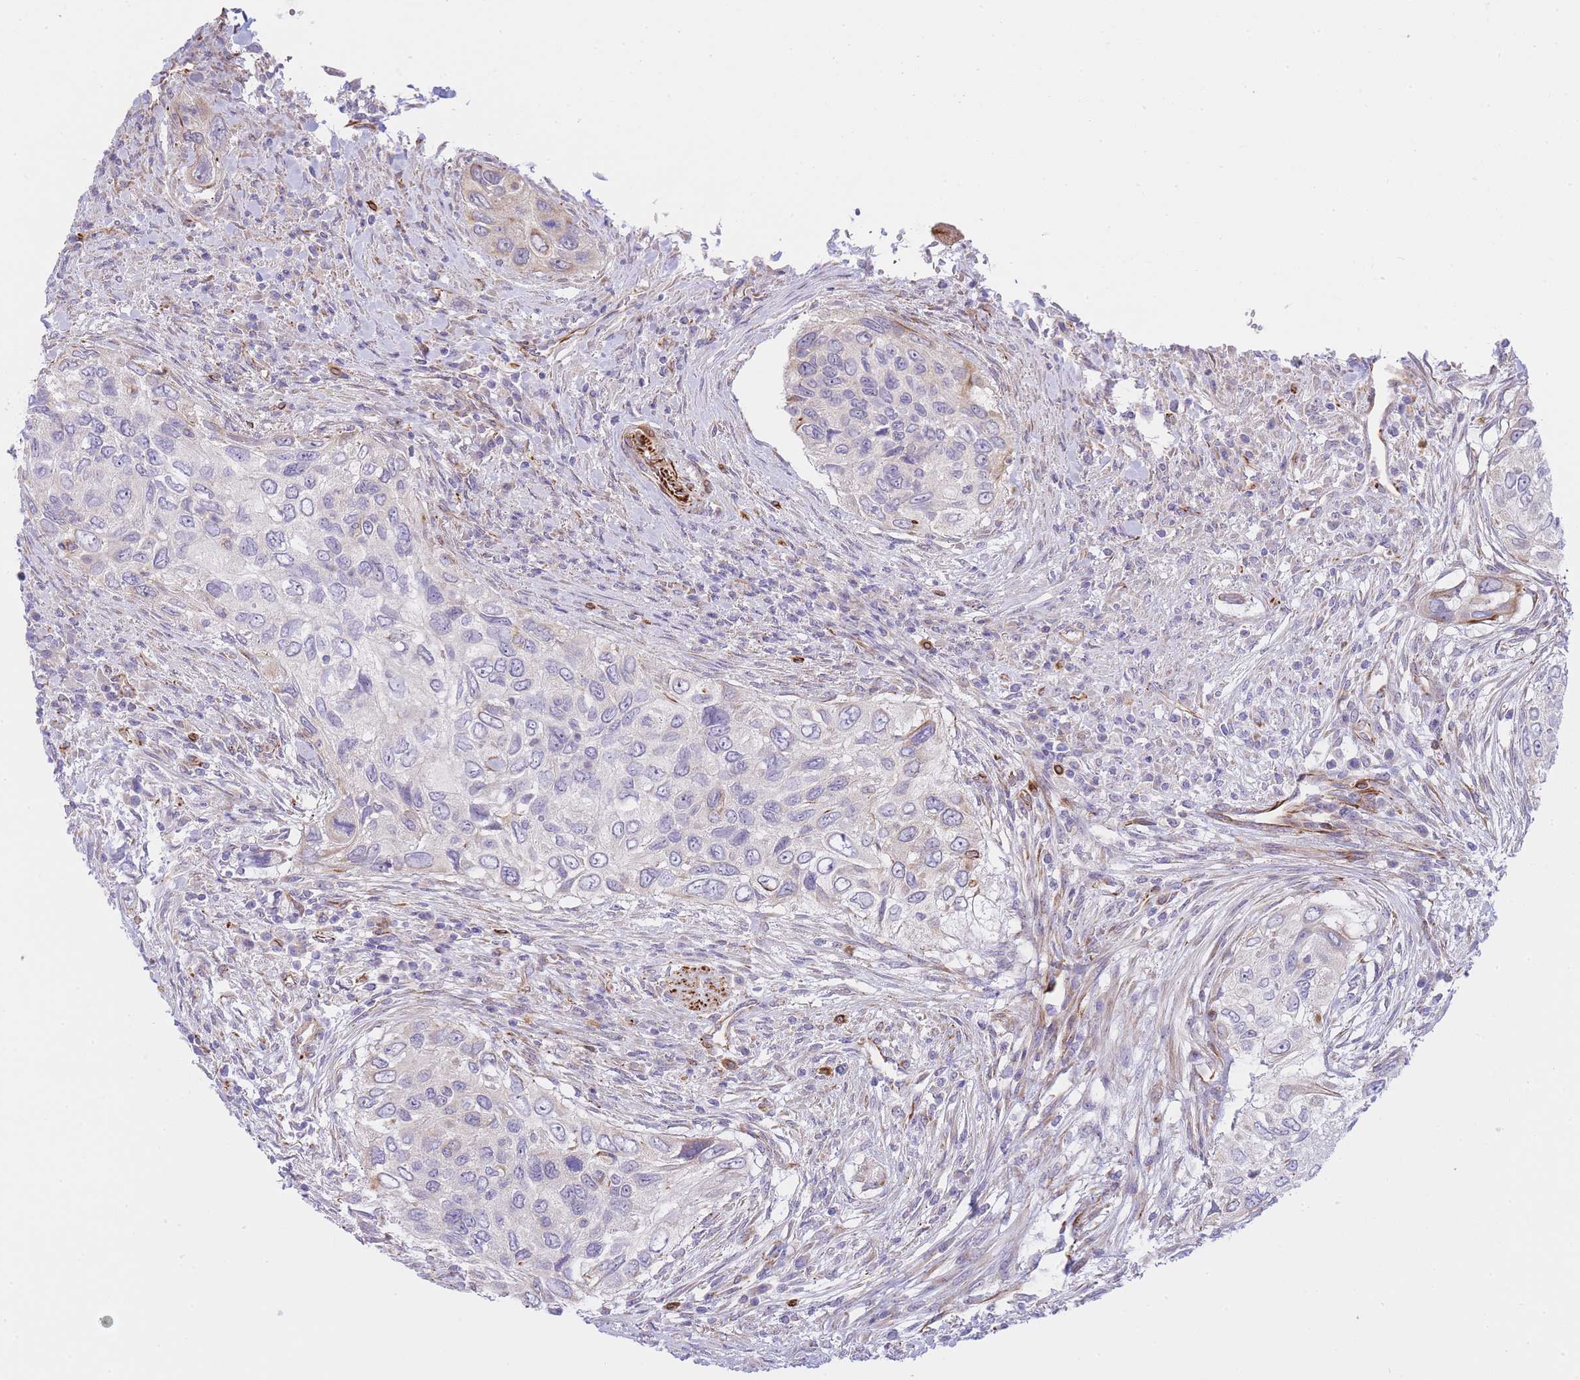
{"staining": {"intensity": "weak", "quantity": "<25%", "location": "cytoplasmic/membranous"}, "tissue": "urothelial cancer", "cell_type": "Tumor cells", "image_type": "cancer", "snomed": [{"axis": "morphology", "description": "Urothelial carcinoma, High grade"}, {"axis": "topography", "description": "Urinary bladder"}], "caption": "A histopathology image of high-grade urothelial carcinoma stained for a protein shows no brown staining in tumor cells.", "gene": "ECPAS", "patient": {"sex": "female", "age": 60}}